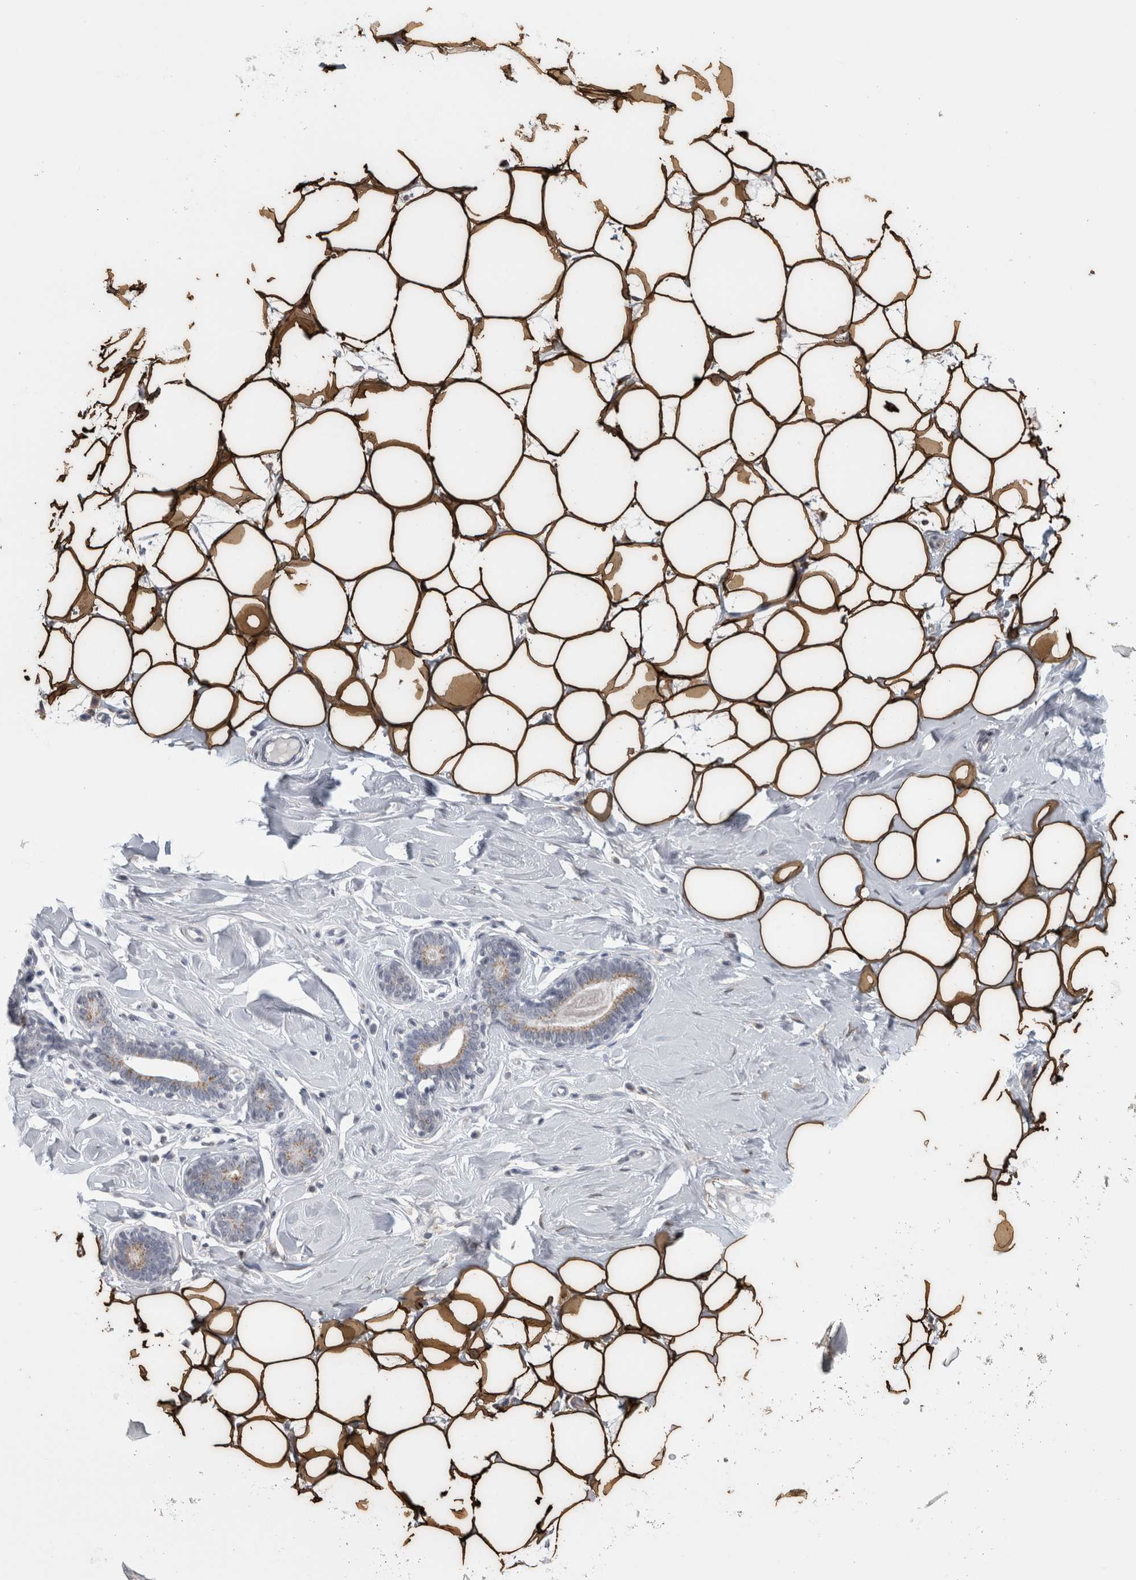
{"staining": {"intensity": "strong", "quantity": ">75%", "location": "cytoplasmic/membranous"}, "tissue": "breast", "cell_type": "Adipocytes", "image_type": "normal", "snomed": [{"axis": "morphology", "description": "Normal tissue, NOS"}, {"axis": "topography", "description": "Breast"}], "caption": "Strong cytoplasmic/membranous protein staining is appreciated in about >75% of adipocytes in breast. The staining is performed using DAB (3,3'-diaminobenzidine) brown chromogen to label protein expression. The nuclei are counter-stained blue using hematoxylin.", "gene": "PLIN1", "patient": {"sex": "female", "age": 23}}